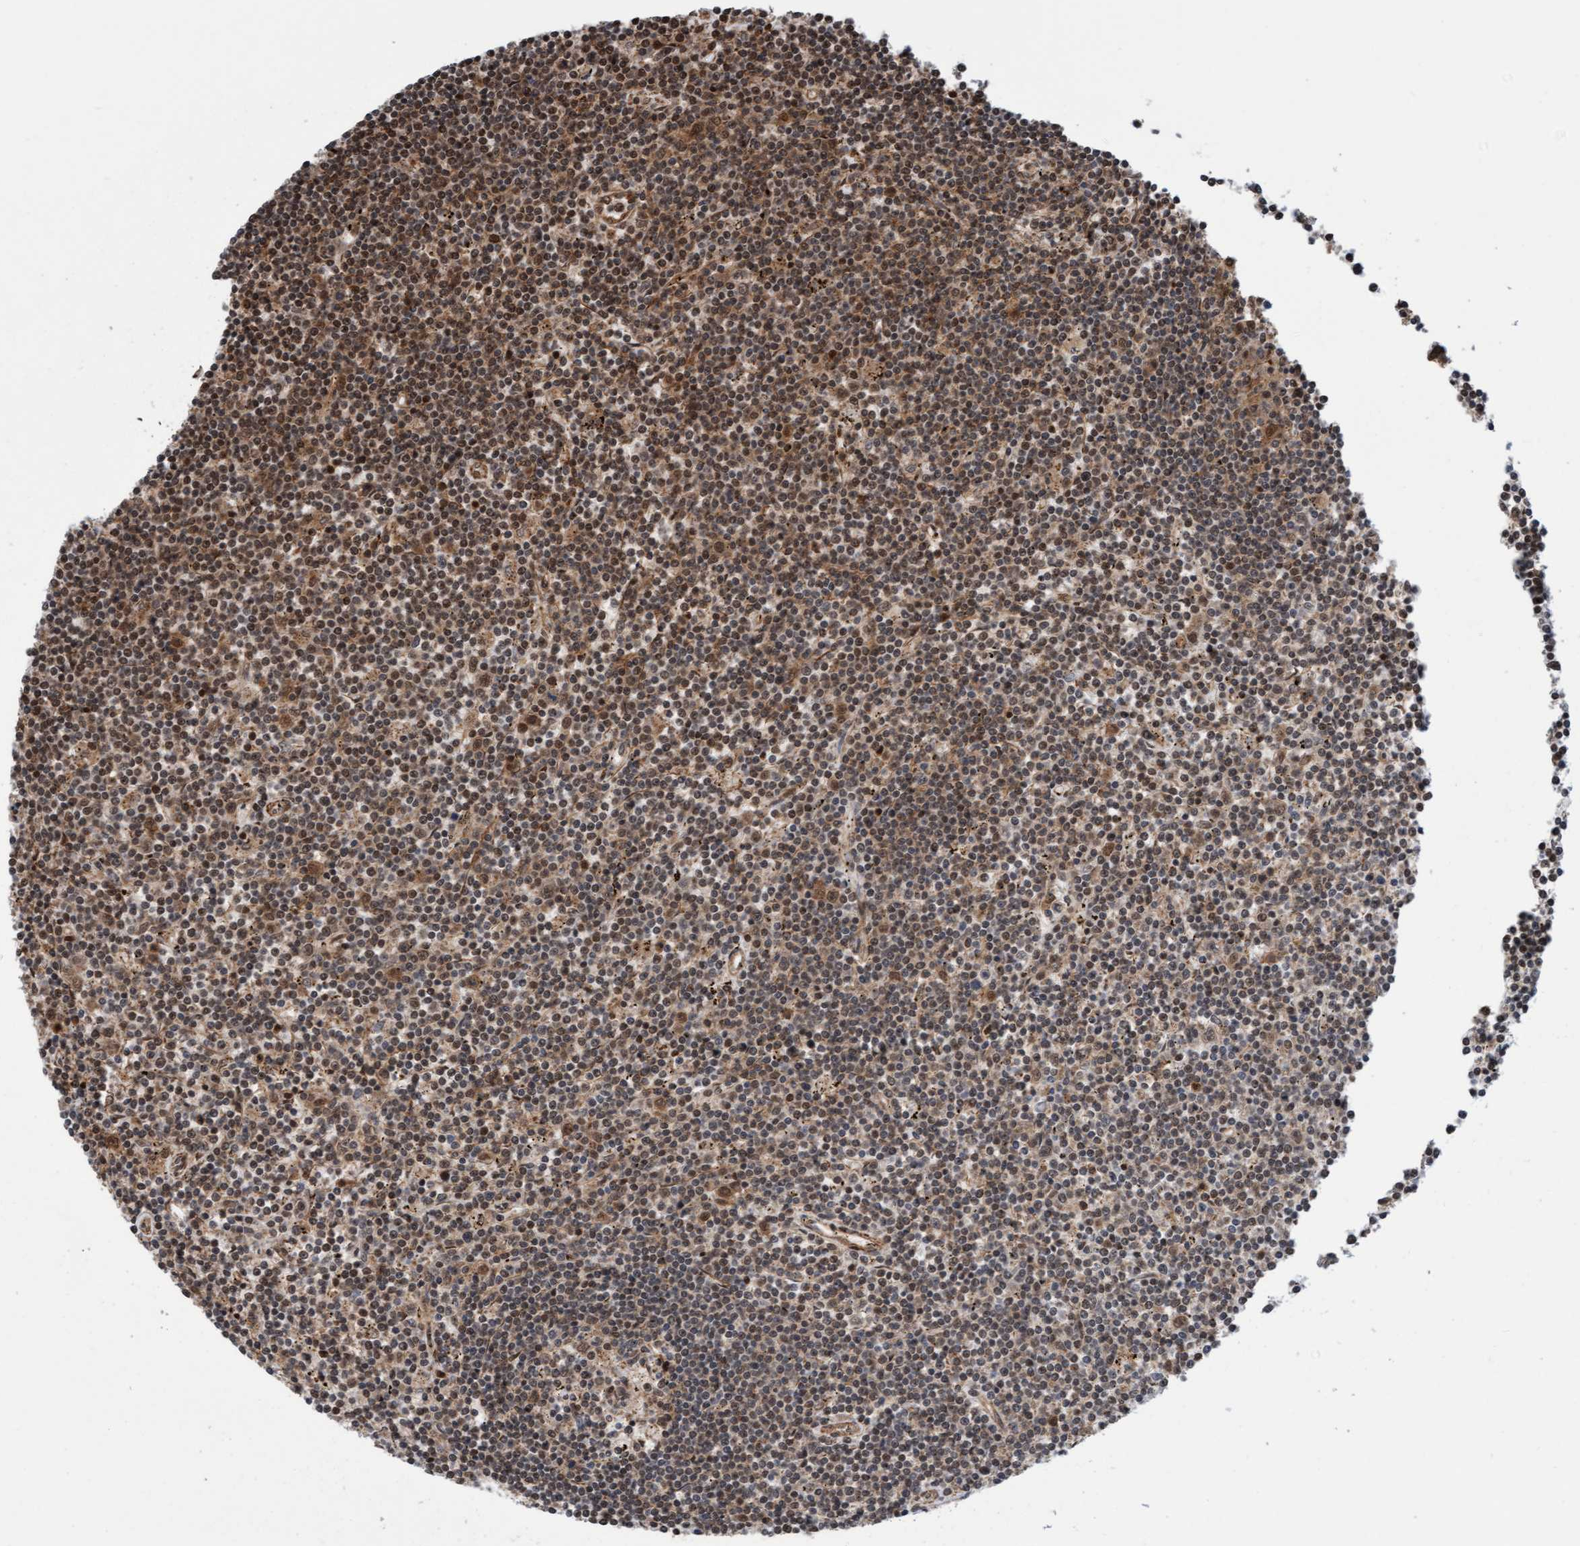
{"staining": {"intensity": "moderate", "quantity": "25%-75%", "location": "cytoplasmic/membranous,nuclear"}, "tissue": "lymphoma", "cell_type": "Tumor cells", "image_type": "cancer", "snomed": [{"axis": "morphology", "description": "Malignant lymphoma, non-Hodgkin's type, Low grade"}, {"axis": "topography", "description": "Spleen"}], "caption": "Approximately 25%-75% of tumor cells in lymphoma display moderate cytoplasmic/membranous and nuclear protein expression as visualized by brown immunohistochemical staining.", "gene": "STXBP4", "patient": {"sex": "male", "age": 76}}